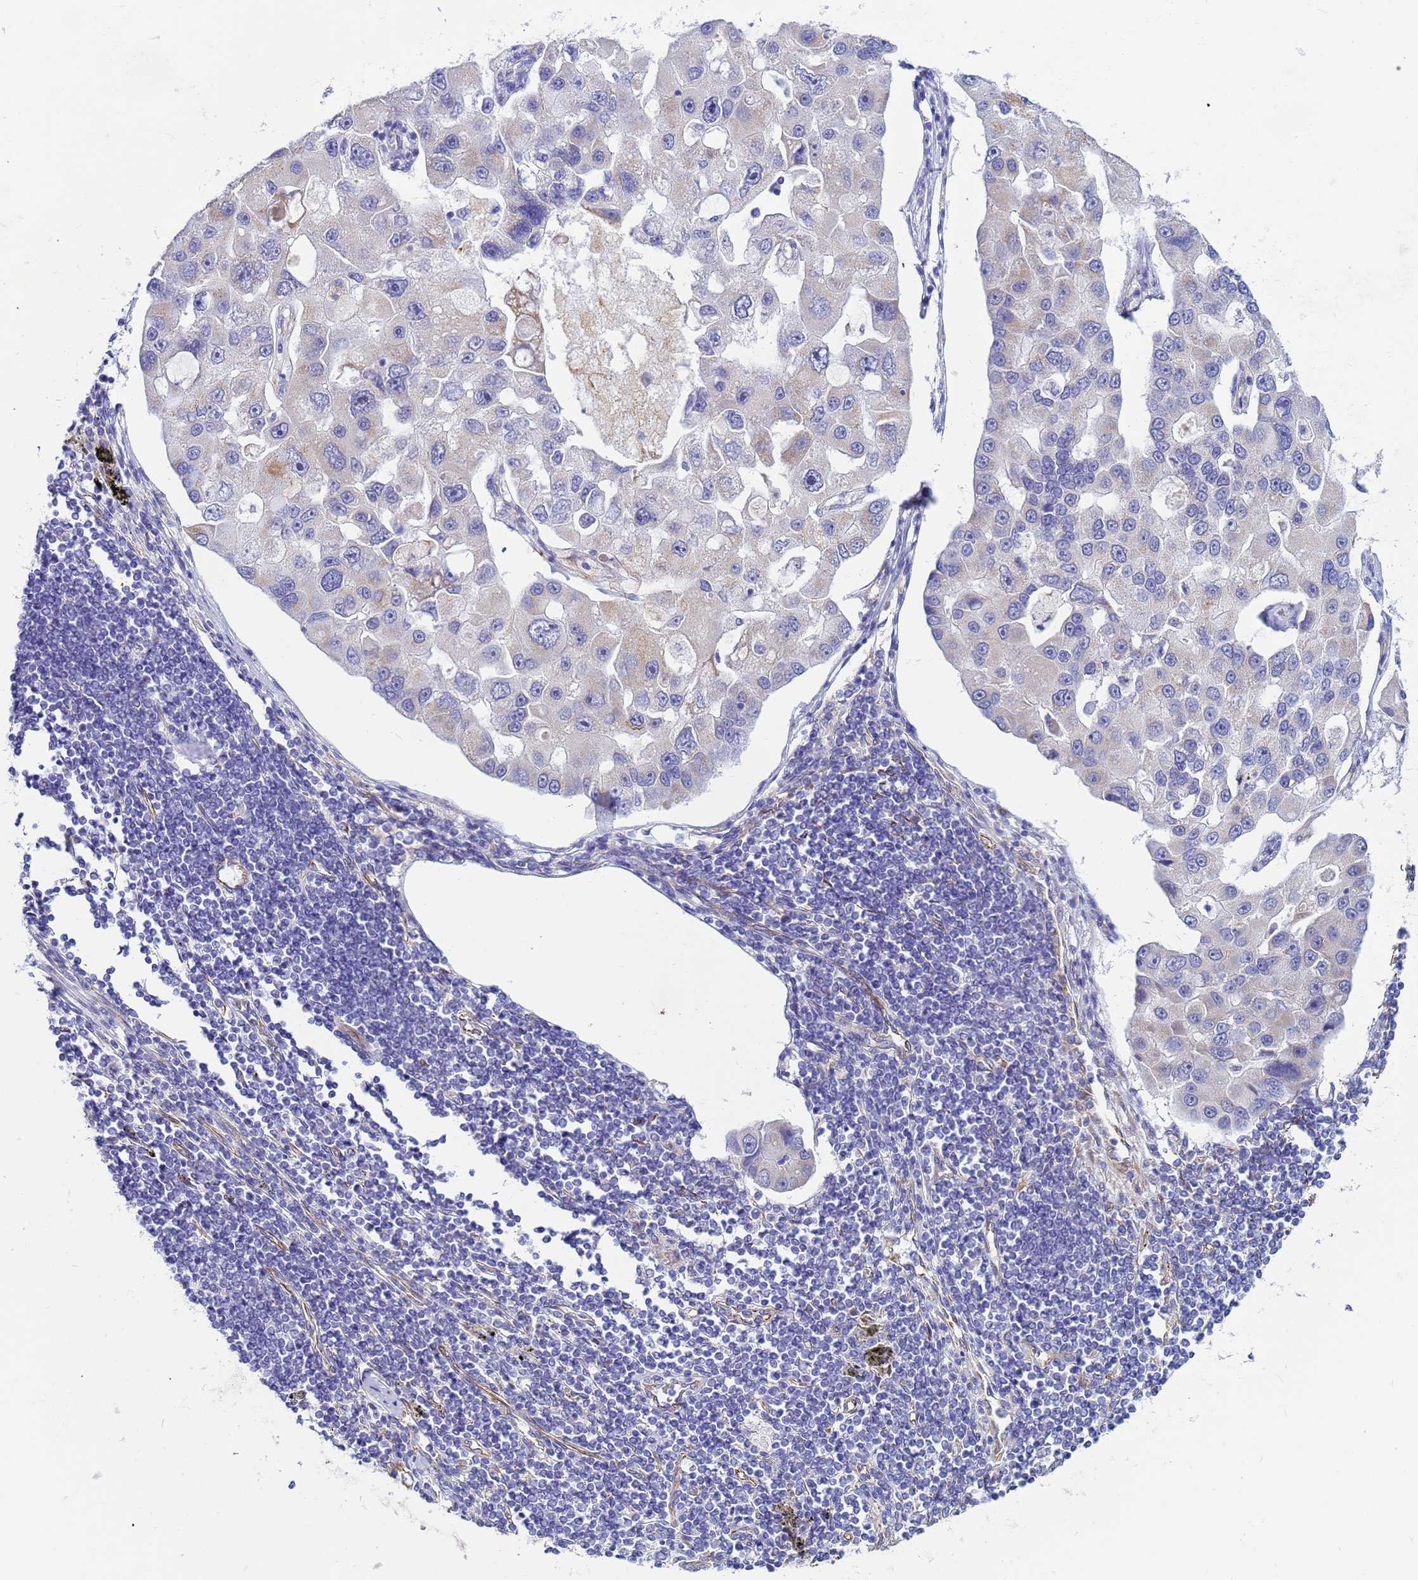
{"staining": {"intensity": "negative", "quantity": "none", "location": "none"}, "tissue": "lung cancer", "cell_type": "Tumor cells", "image_type": "cancer", "snomed": [{"axis": "morphology", "description": "Adenocarcinoma, NOS"}, {"axis": "topography", "description": "Lung"}], "caption": "Immunohistochemical staining of human lung cancer (adenocarcinoma) shows no significant staining in tumor cells.", "gene": "UBXN2B", "patient": {"sex": "female", "age": 54}}